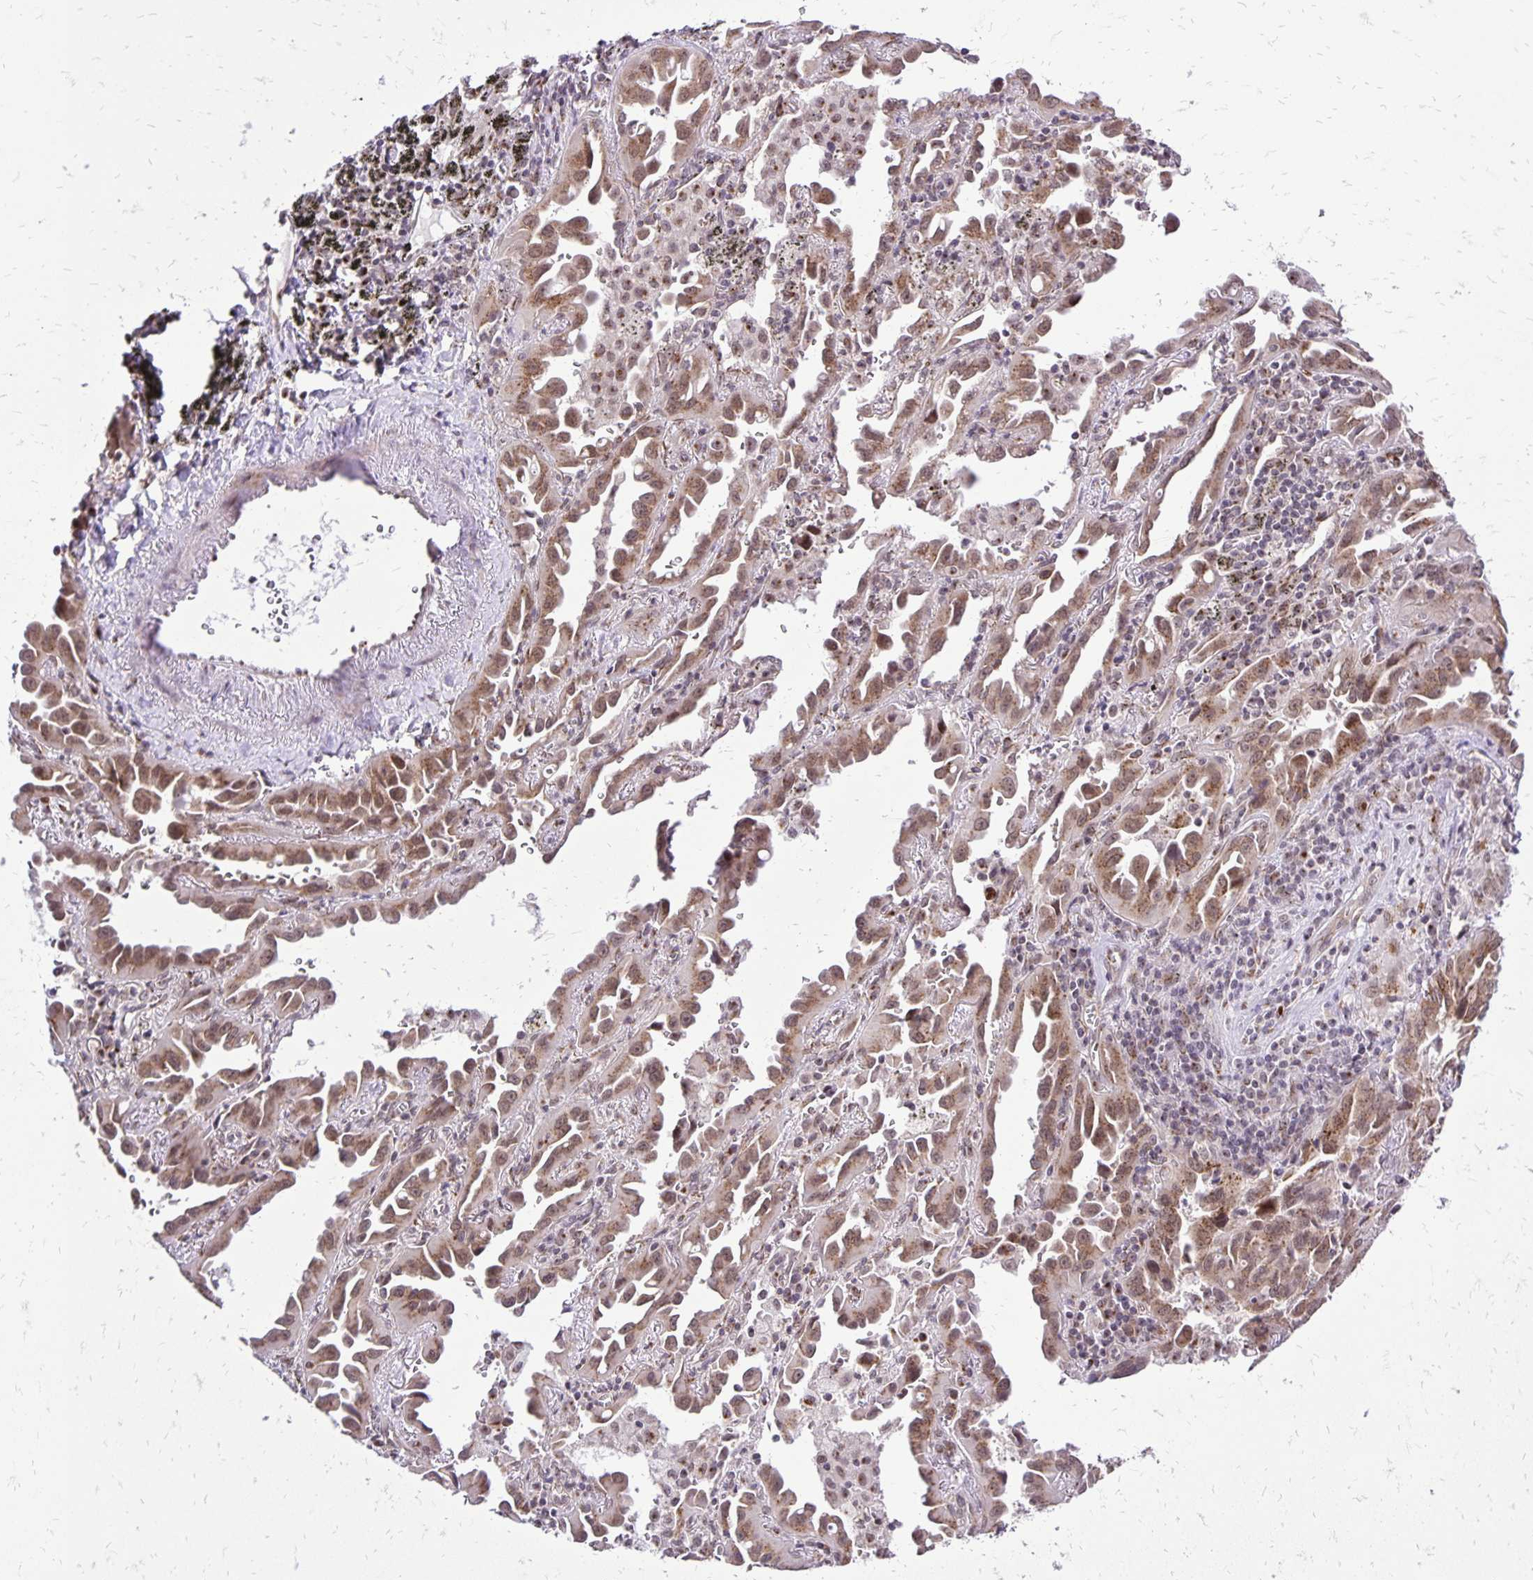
{"staining": {"intensity": "moderate", "quantity": ">75%", "location": "cytoplasmic/membranous"}, "tissue": "lung cancer", "cell_type": "Tumor cells", "image_type": "cancer", "snomed": [{"axis": "morphology", "description": "Adenocarcinoma, NOS"}, {"axis": "topography", "description": "Lung"}], "caption": "High-magnification brightfield microscopy of lung adenocarcinoma stained with DAB (3,3'-diaminobenzidine) (brown) and counterstained with hematoxylin (blue). tumor cells exhibit moderate cytoplasmic/membranous expression is seen in about>75% of cells. (IHC, brightfield microscopy, high magnification).", "gene": "GOLGA5", "patient": {"sex": "male", "age": 68}}